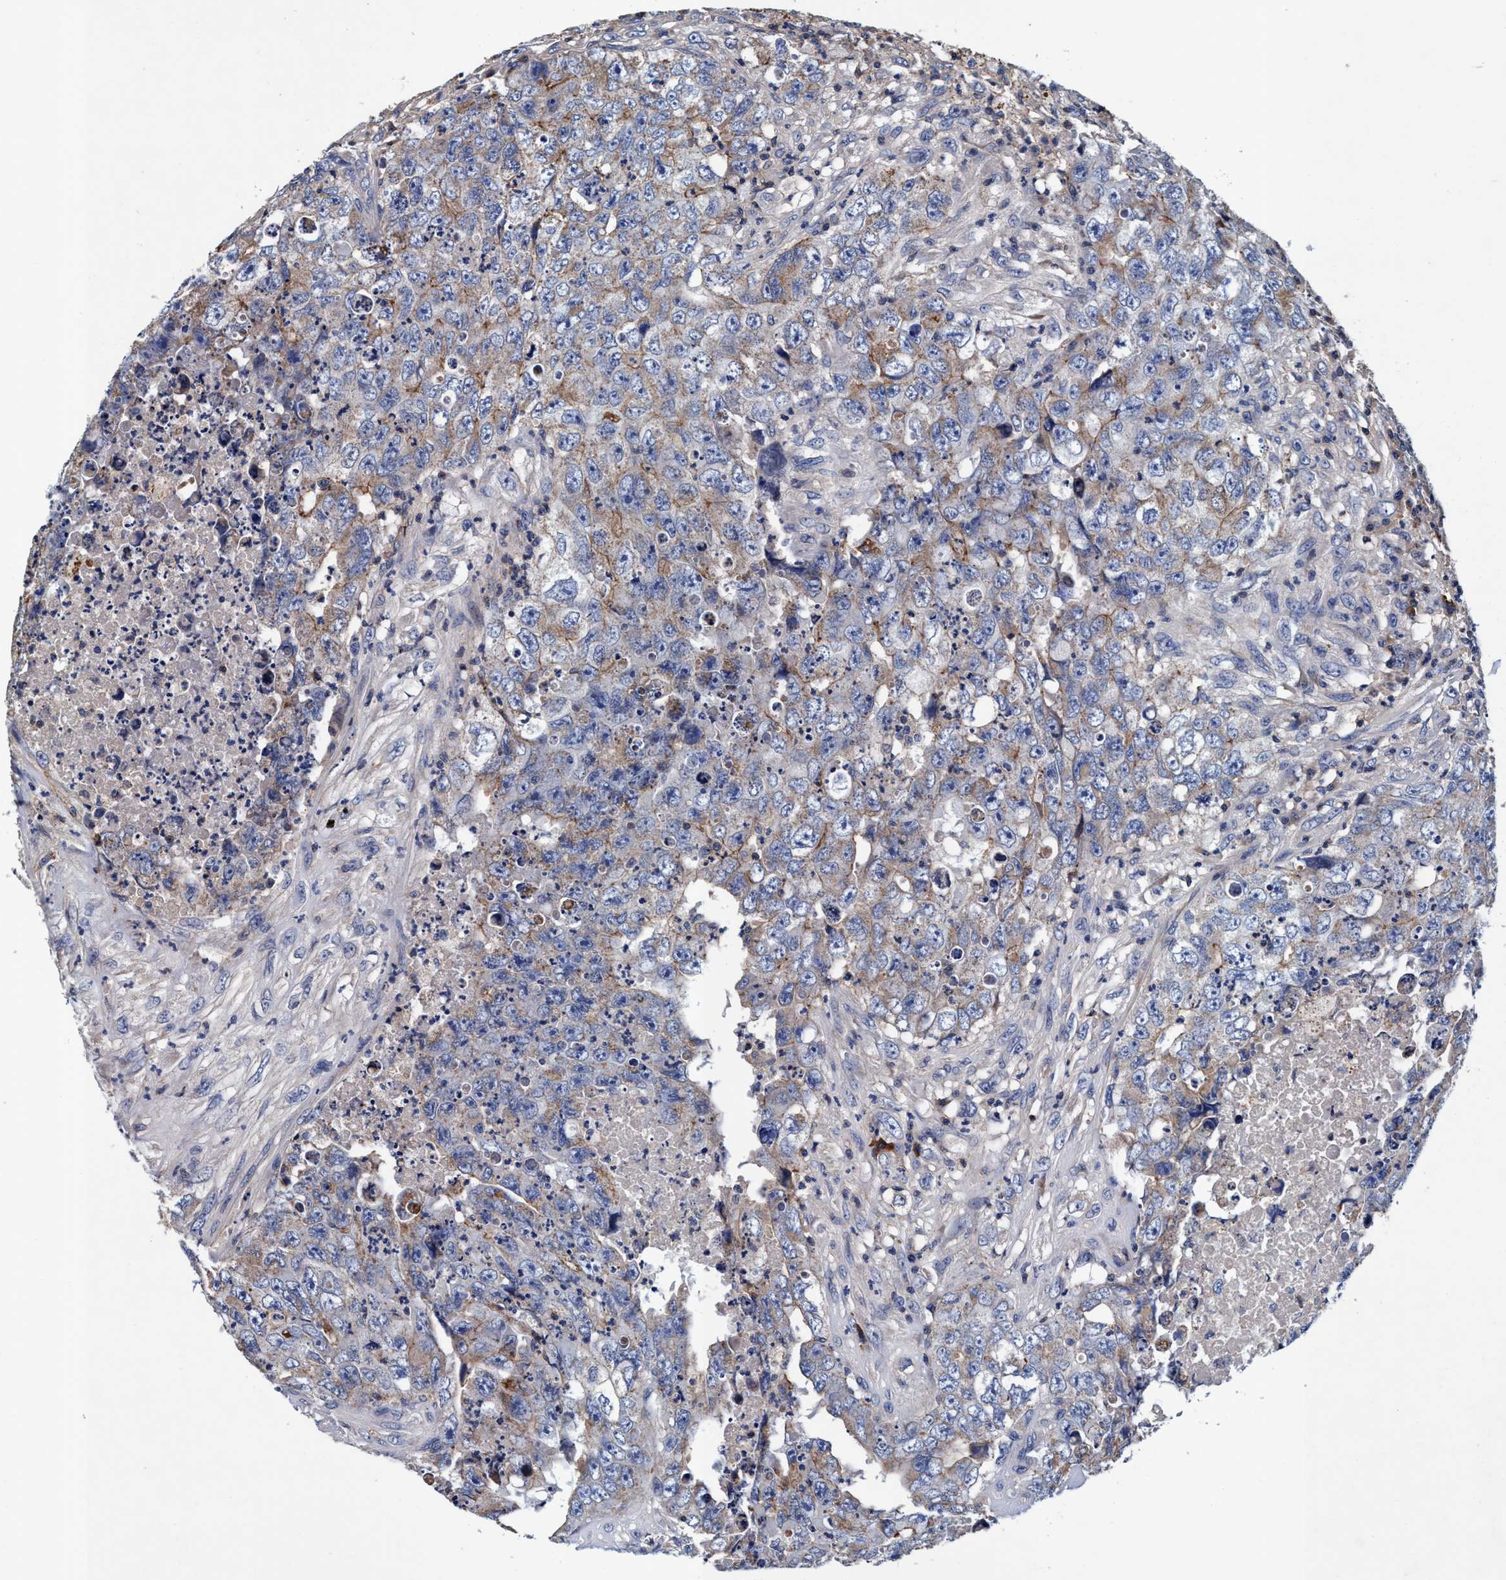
{"staining": {"intensity": "moderate", "quantity": "<25%", "location": "cytoplasmic/membranous"}, "tissue": "testis cancer", "cell_type": "Tumor cells", "image_type": "cancer", "snomed": [{"axis": "morphology", "description": "Carcinoma, Embryonal, NOS"}, {"axis": "topography", "description": "Testis"}], "caption": "Immunohistochemical staining of human testis cancer (embryonal carcinoma) shows low levels of moderate cytoplasmic/membranous protein staining in about <25% of tumor cells. (DAB (3,3'-diaminobenzidine) = brown stain, brightfield microscopy at high magnification).", "gene": "RNF208", "patient": {"sex": "male", "age": 32}}